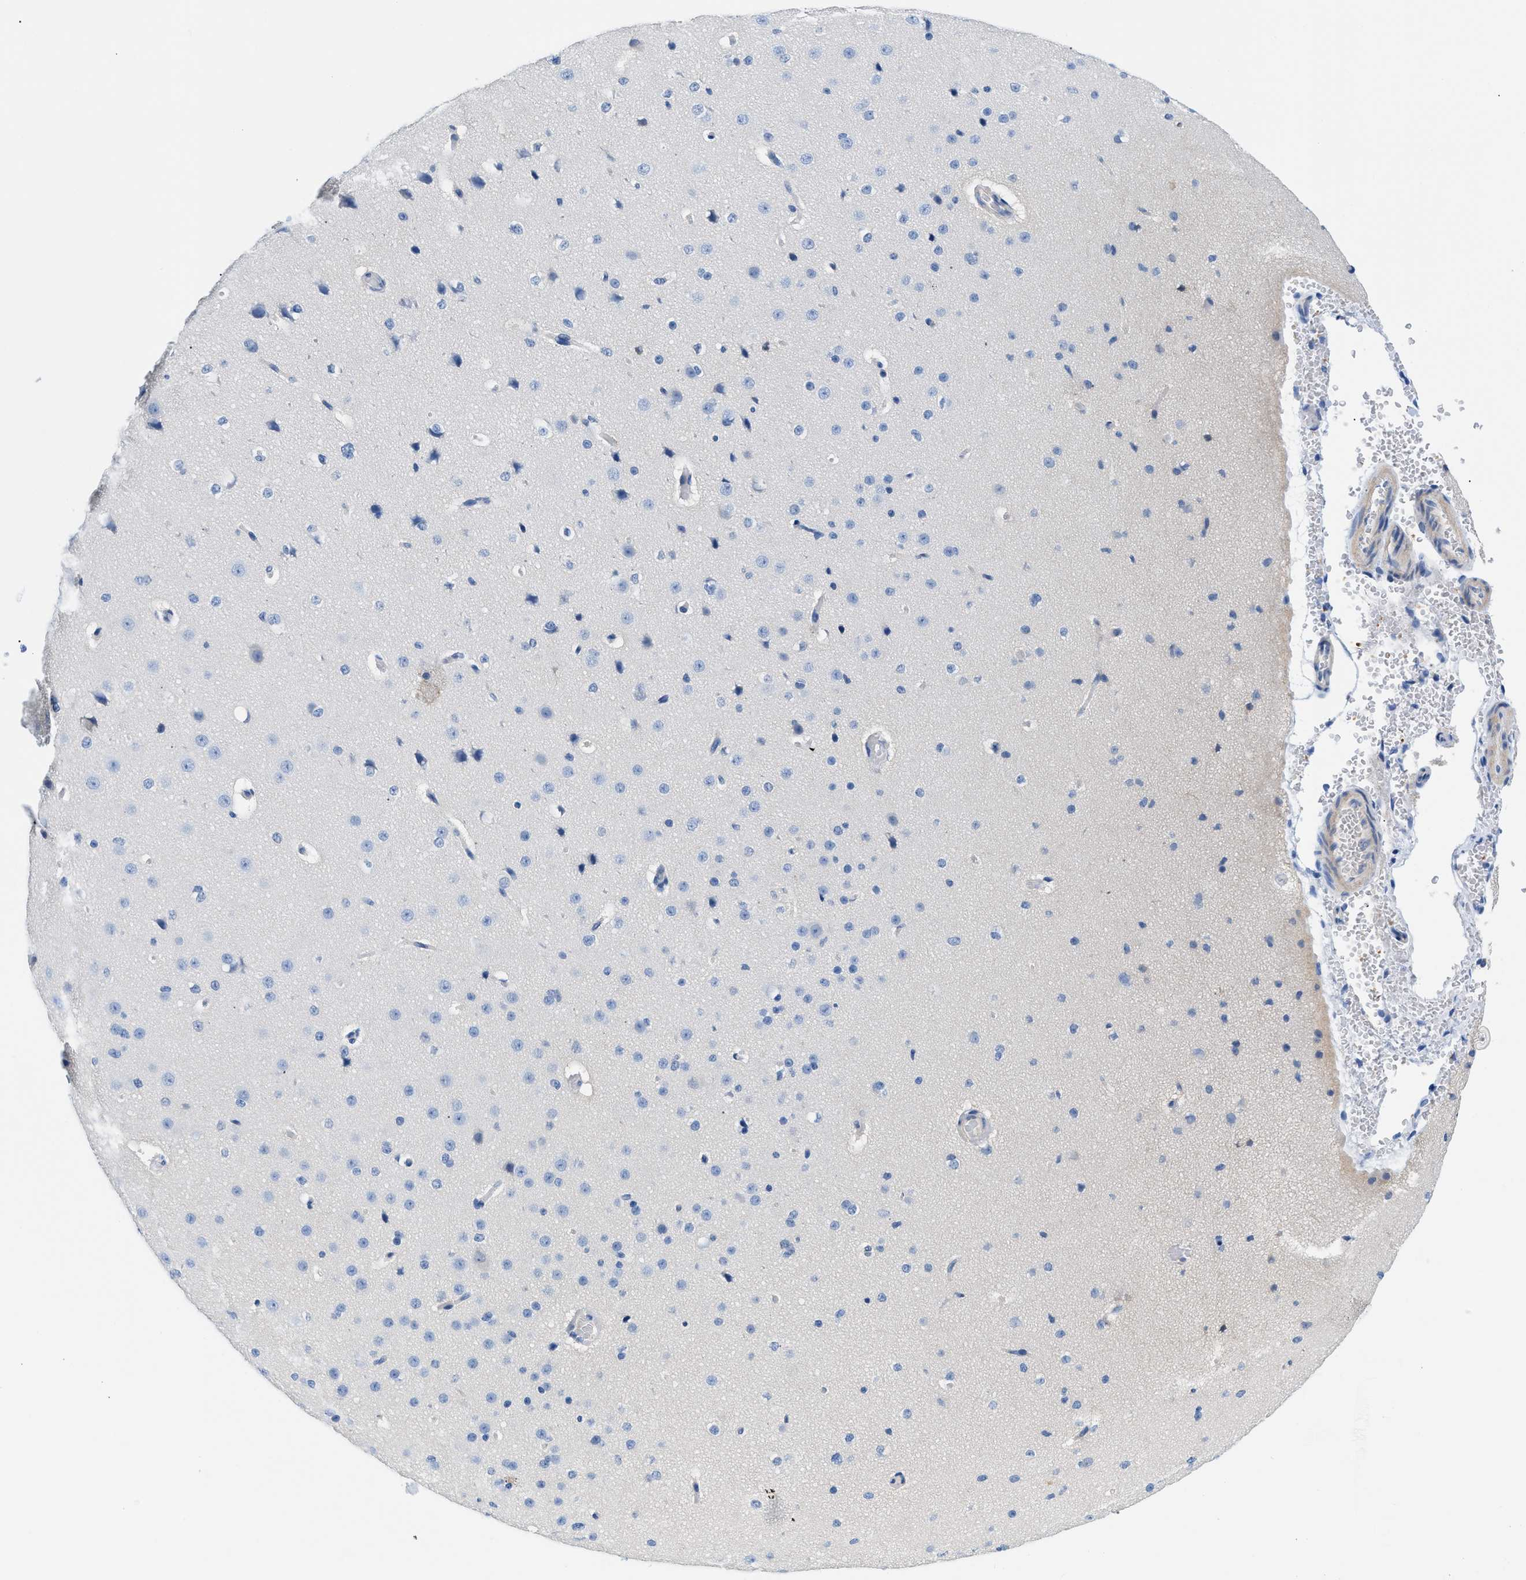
{"staining": {"intensity": "negative", "quantity": "none", "location": "none"}, "tissue": "cerebral cortex", "cell_type": "Endothelial cells", "image_type": "normal", "snomed": [{"axis": "morphology", "description": "Normal tissue, NOS"}, {"axis": "morphology", "description": "Developmental malformation"}, {"axis": "topography", "description": "Cerebral cortex"}], "caption": "High magnification brightfield microscopy of benign cerebral cortex stained with DAB (3,3'-diaminobenzidine) (brown) and counterstained with hematoxylin (blue): endothelial cells show no significant positivity. (Immunohistochemistry, brightfield microscopy, high magnification).", "gene": "BPGM", "patient": {"sex": "female", "age": 30}}